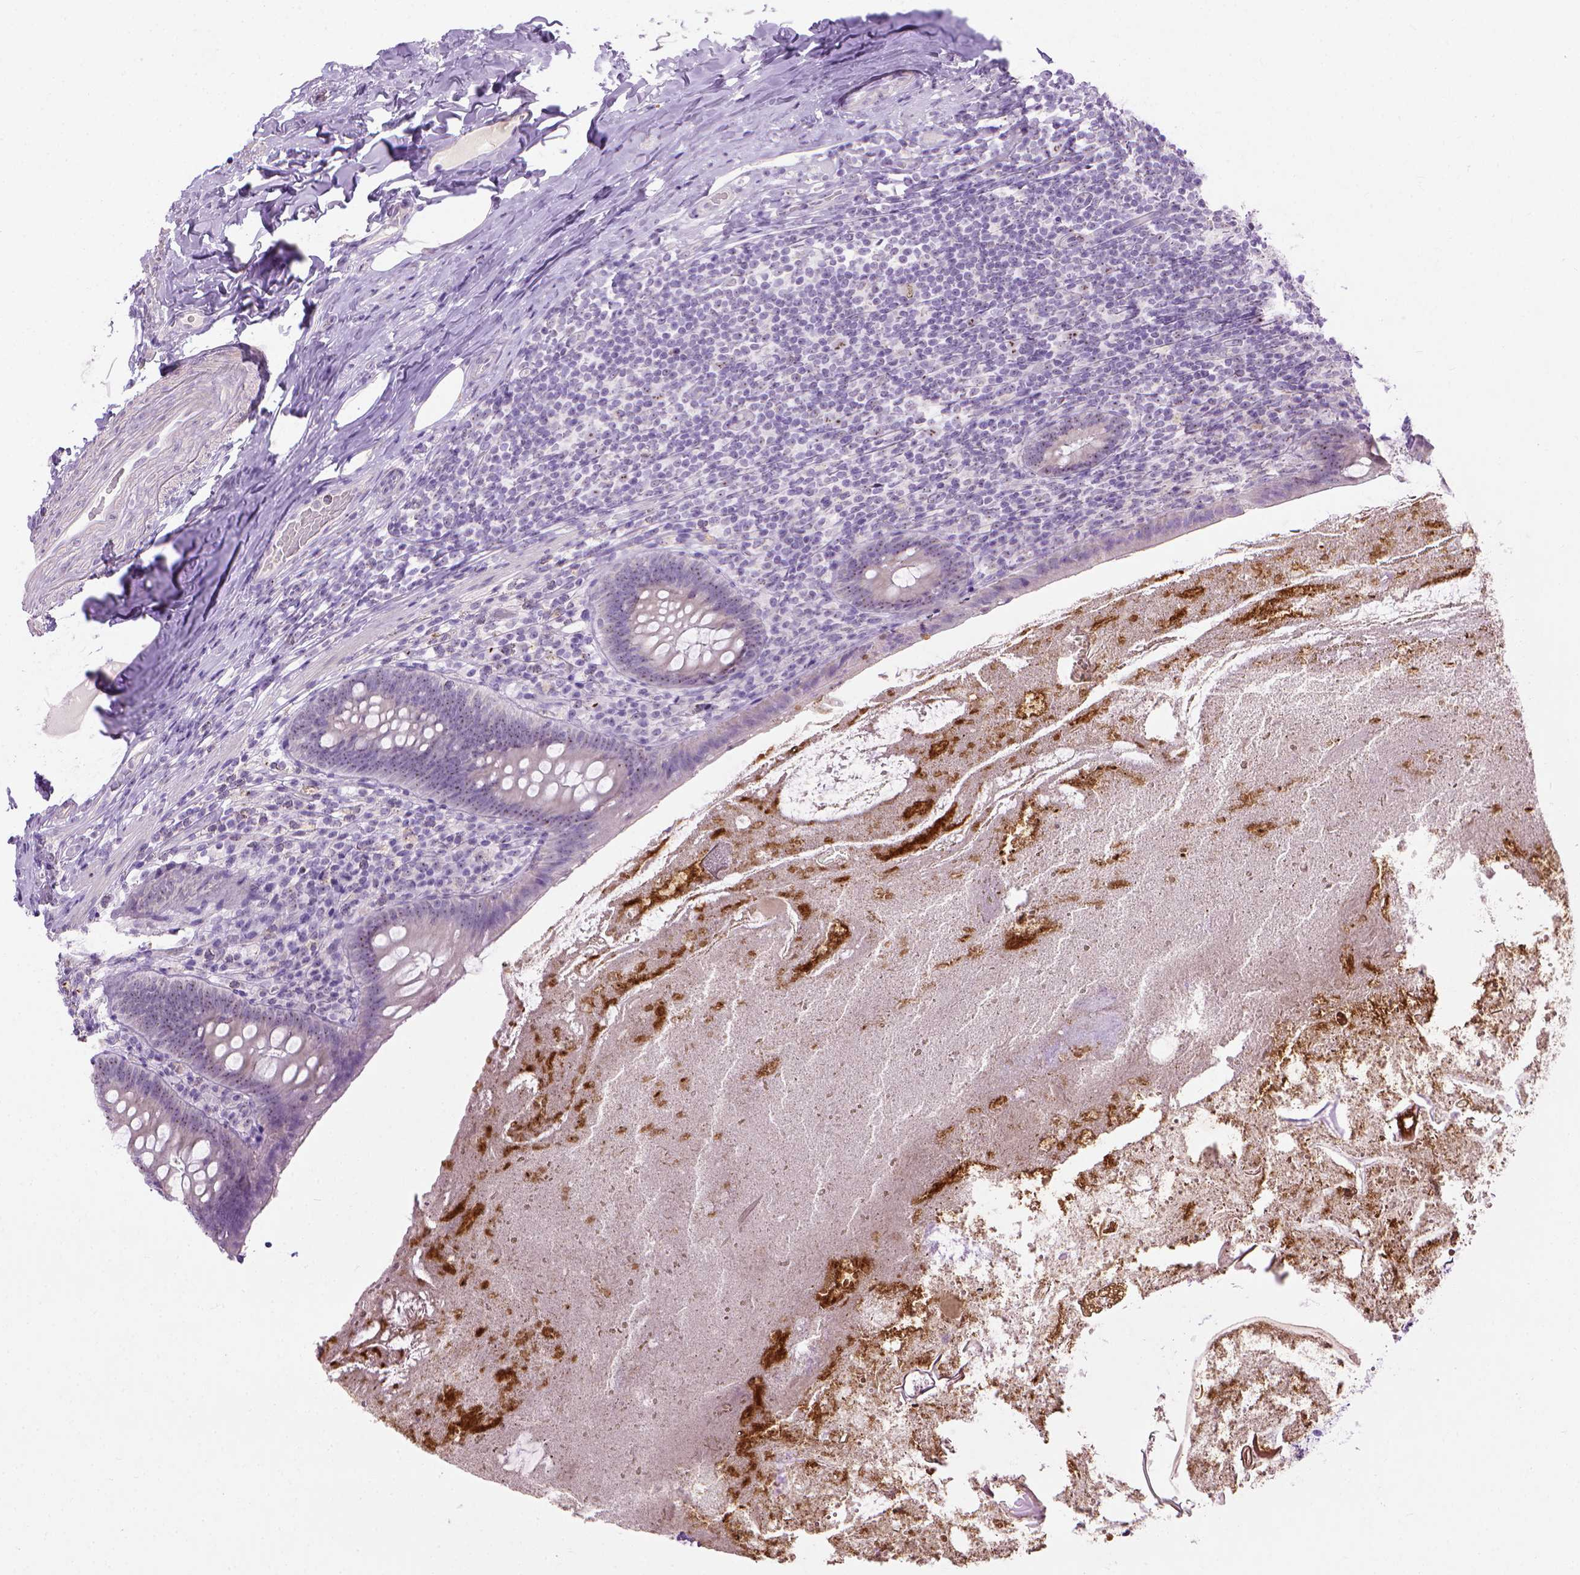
{"staining": {"intensity": "negative", "quantity": "none", "location": "none"}, "tissue": "appendix", "cell_type": "Glandular cells", "image_type": "normal", "snomed": [{"axis": "morphology", "description": "Normal tissue, NOS"}, {"axis": "topography", "description": "Appendix"}], "caption": "This is an immunohistochemistry micrograph of unremarkable appendix. There is no staining in glandular cells.", "gene": "UTP4", "patient": {"sex": "male", "age": 47}}